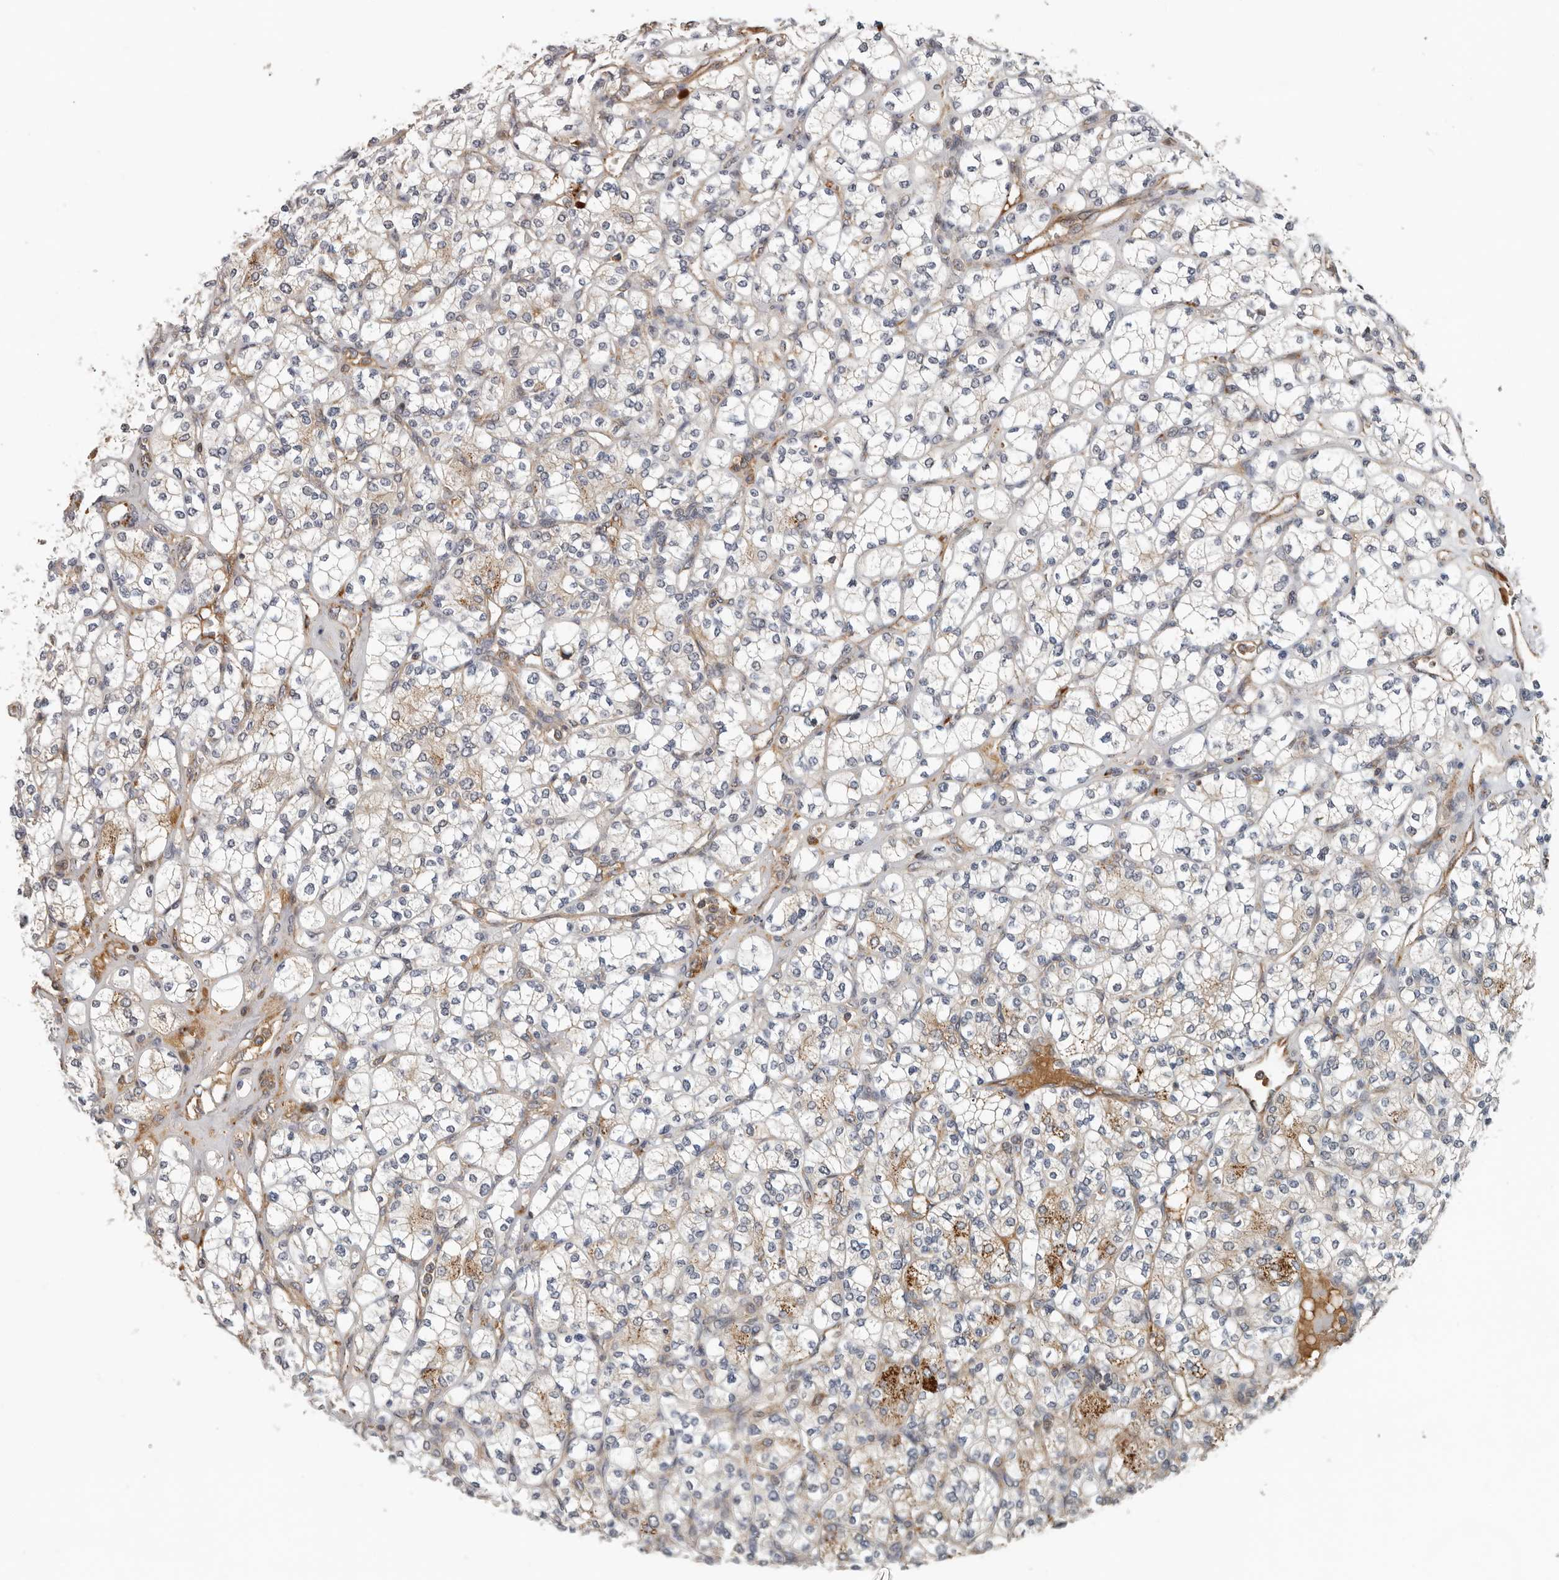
{"staining": {"intensity": "weak", "quantity": "25%-75%", "location": "cytoplasmic/membranous"}, "tissue": "renal cancer", "cell_type": "Tumor cells", "image_type": "cancer", "snomed": [{"axis": "morphology", "description": "Adenocarcinoma, NOS"}, {"axis": "topography", "description": "Kidney"}], "caption": "The photomicrograph shows a brown stain indicating the presence of a protein in the cytoplasmic/membranous of tumor cells in adenocarcinoma (renal).", "gene": "RNF157", "patient": {"sex": "male", "age": 77}}